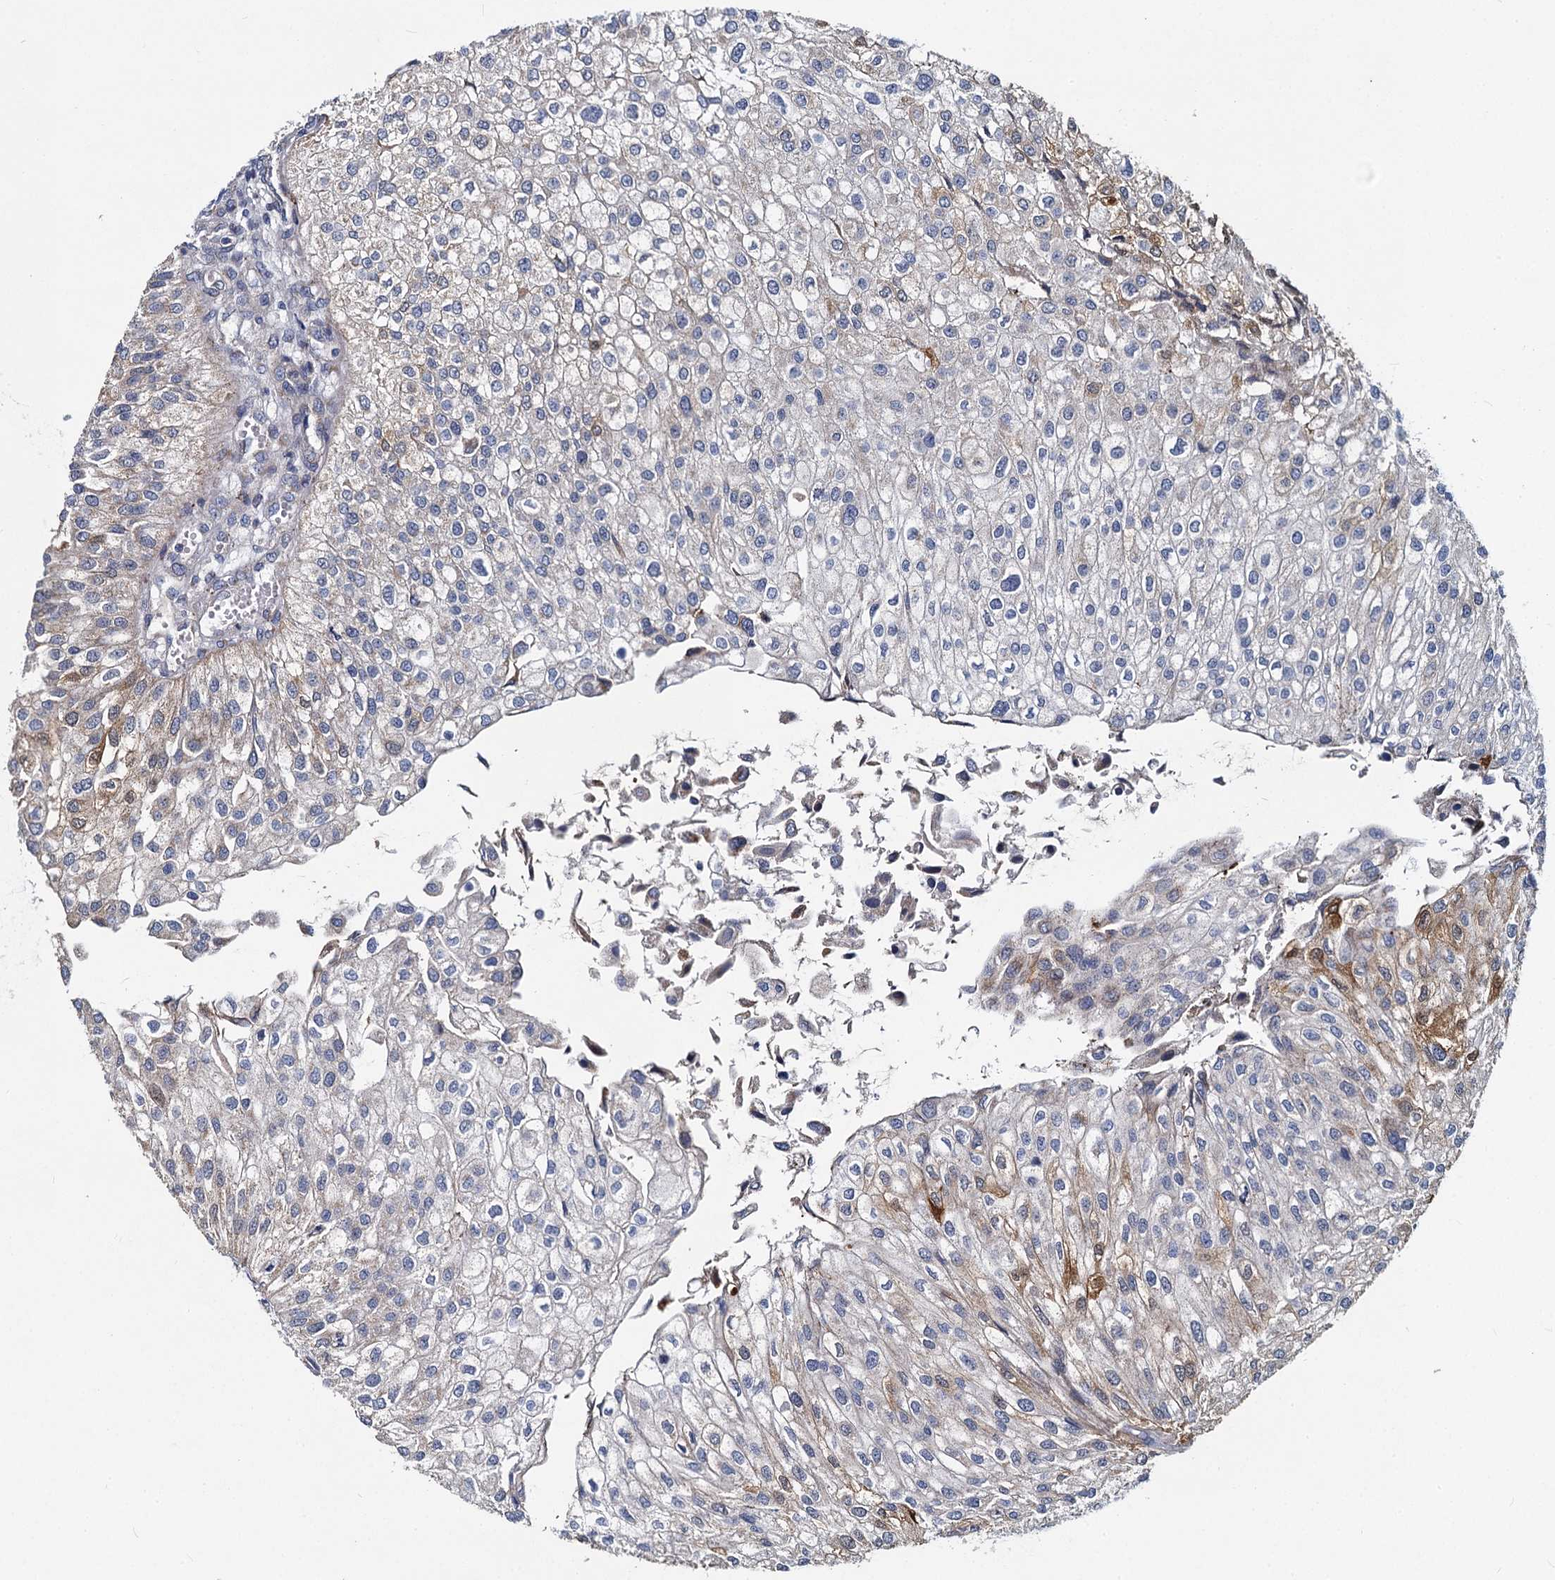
{"staining": {"intensity": "moderate", "quantity": "<25%", "location": "cytoplasmic/membranous"}, "tissue": "urothelial cancer", "cell_type": "Tumor cells", "image_type": "cancer", "snomed": [{"axis": "morphology", "description": "Urothelial carcinoma, Low grade"}, {"axis": "topography", "description": "Urinary bladder"}], "caption": "Human urothelial cancer stained with a protein marker shows moderate staining in tumor cells.", "gene": "DCUN1D2", "patient": {"sex": "female", "age": 89}}